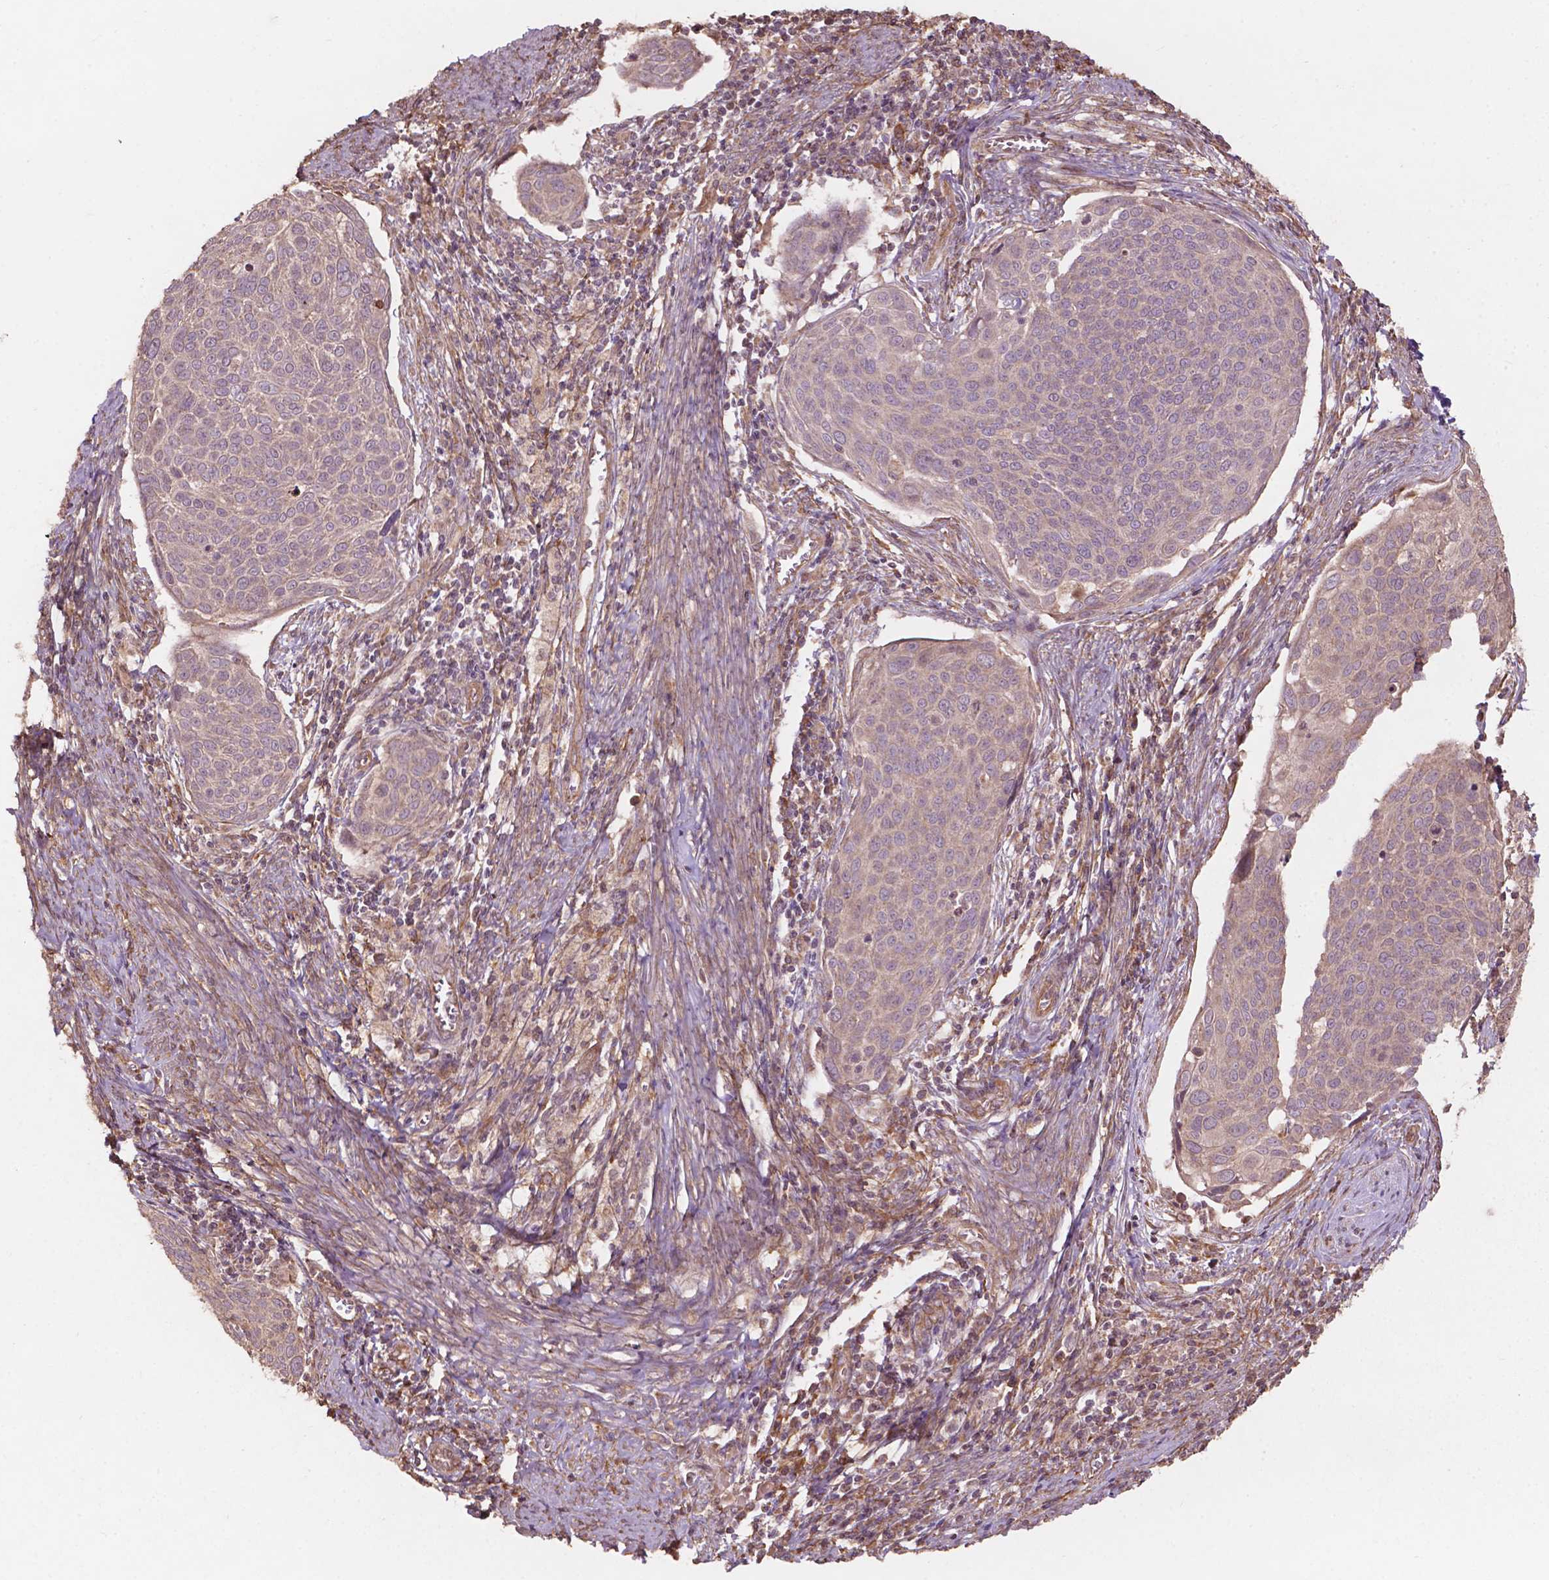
{"staining": {"intensity": "weak", "quantity": "<25%", "location": "cytoplasmic/membranous"}, "tissue": "cervical cancer", "cell_type": "Tumor cells", "image_type": "cancer", "snomed": [{"axis": "morphology", "description": "Squamous cell carcinoma, NOS"}, {"axis": "topography", "description": "Cervix"}], "caption": "Tumor cells show no significant staining in squamous cell carcinoma (cervical).", "gene": "CDC42BPA", "patient": {"sex": "female", "age": 39}}